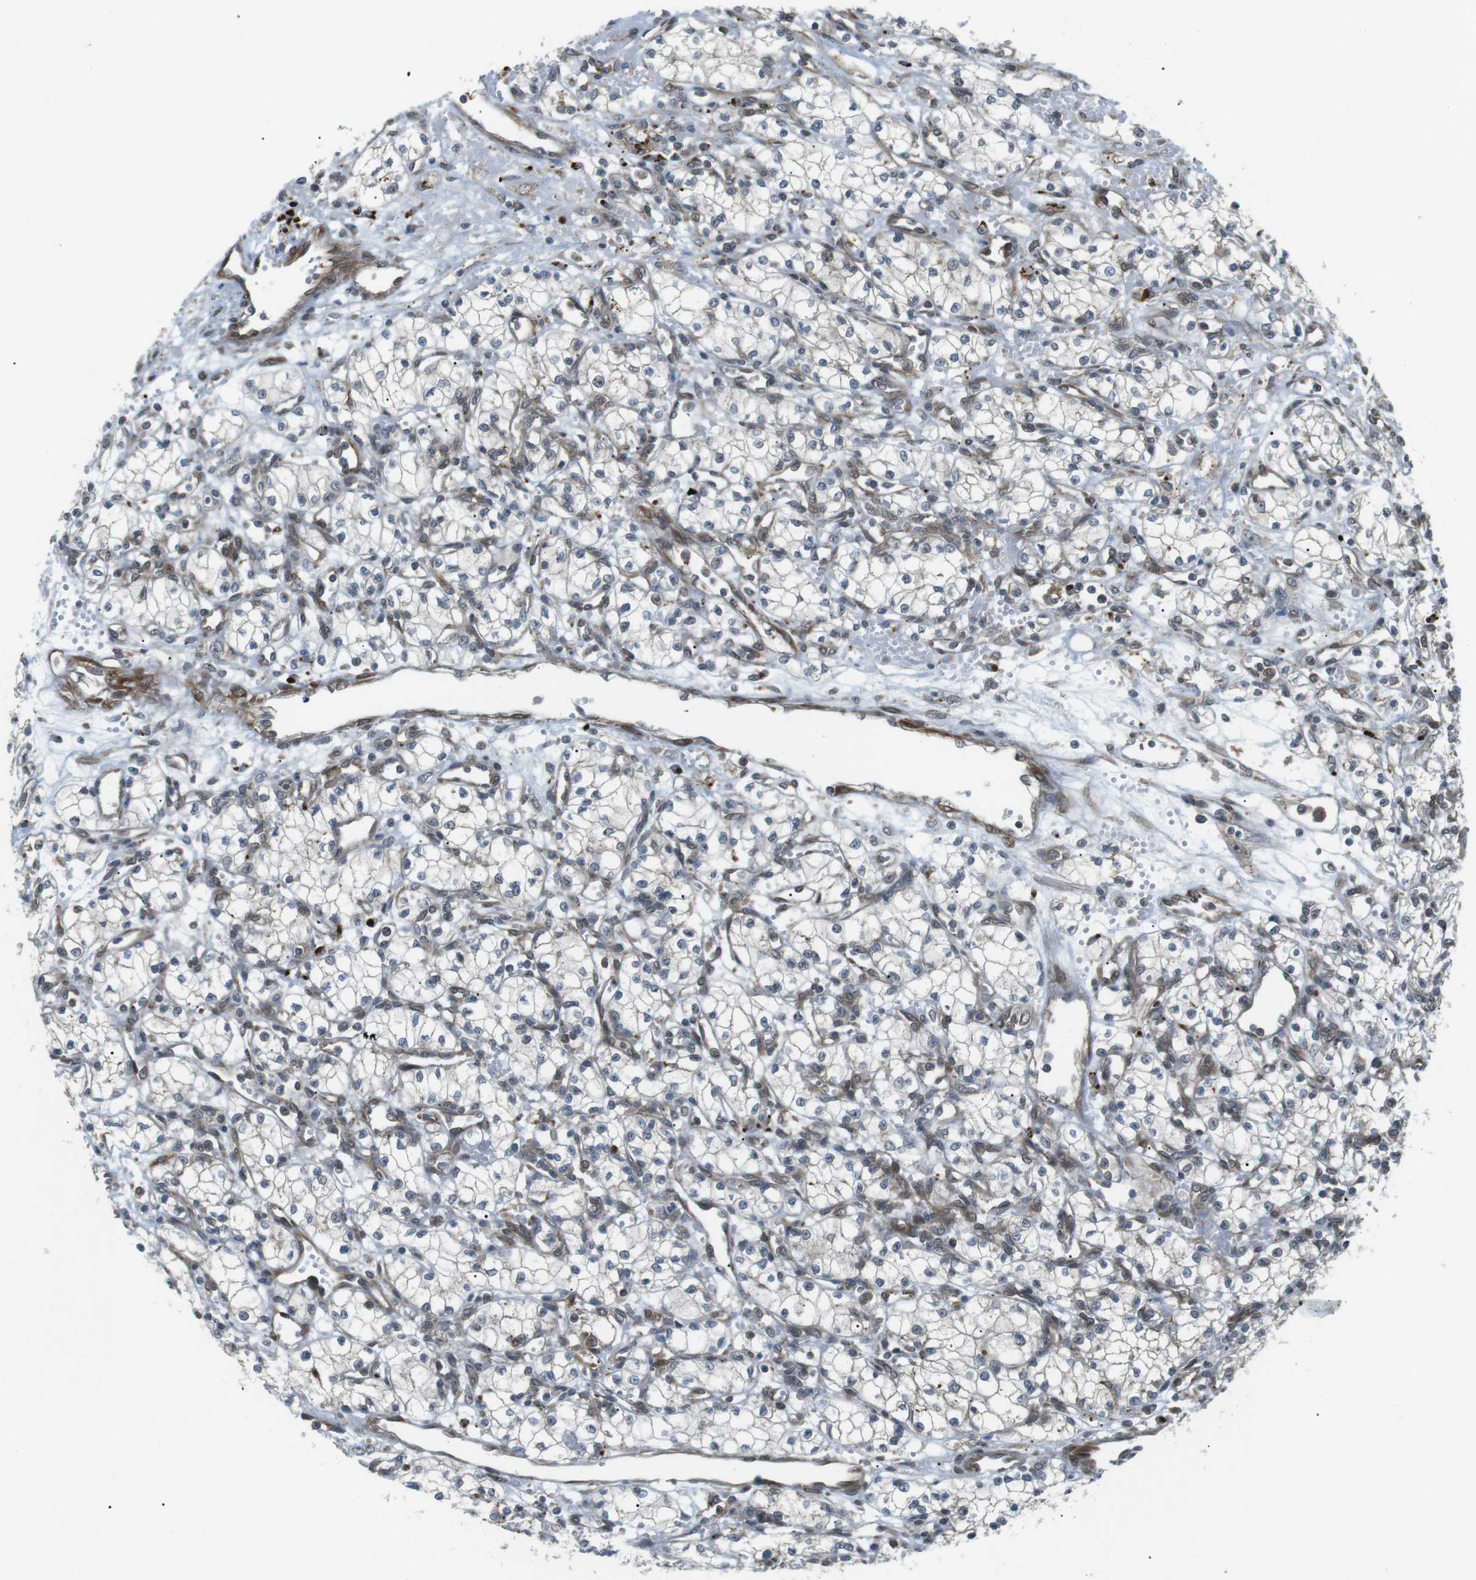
{"staining": {"intensity": "negative", "quantity": "none", "location": "none"}, "tissue": "renal cancer", "cell_type": "Tumor cells", "image_type": "cancer", "snomed": [{"axis": "morphology", "description": "Normal tissue, NOS"}, {"axis": "morphology", "description": "Adenocarcinoma, NOS"}, {"axis": "topography", "description": "Kidney"}], "caption": "High magnification brightfield microscopy of adenocarcinoma (renal) stained with DAB (brown) and counterstained with hematoxylin (blue): tumor cells show no significant expression.", "gene": "KANK2", "patient": {"sex": "male", "age": 59}}